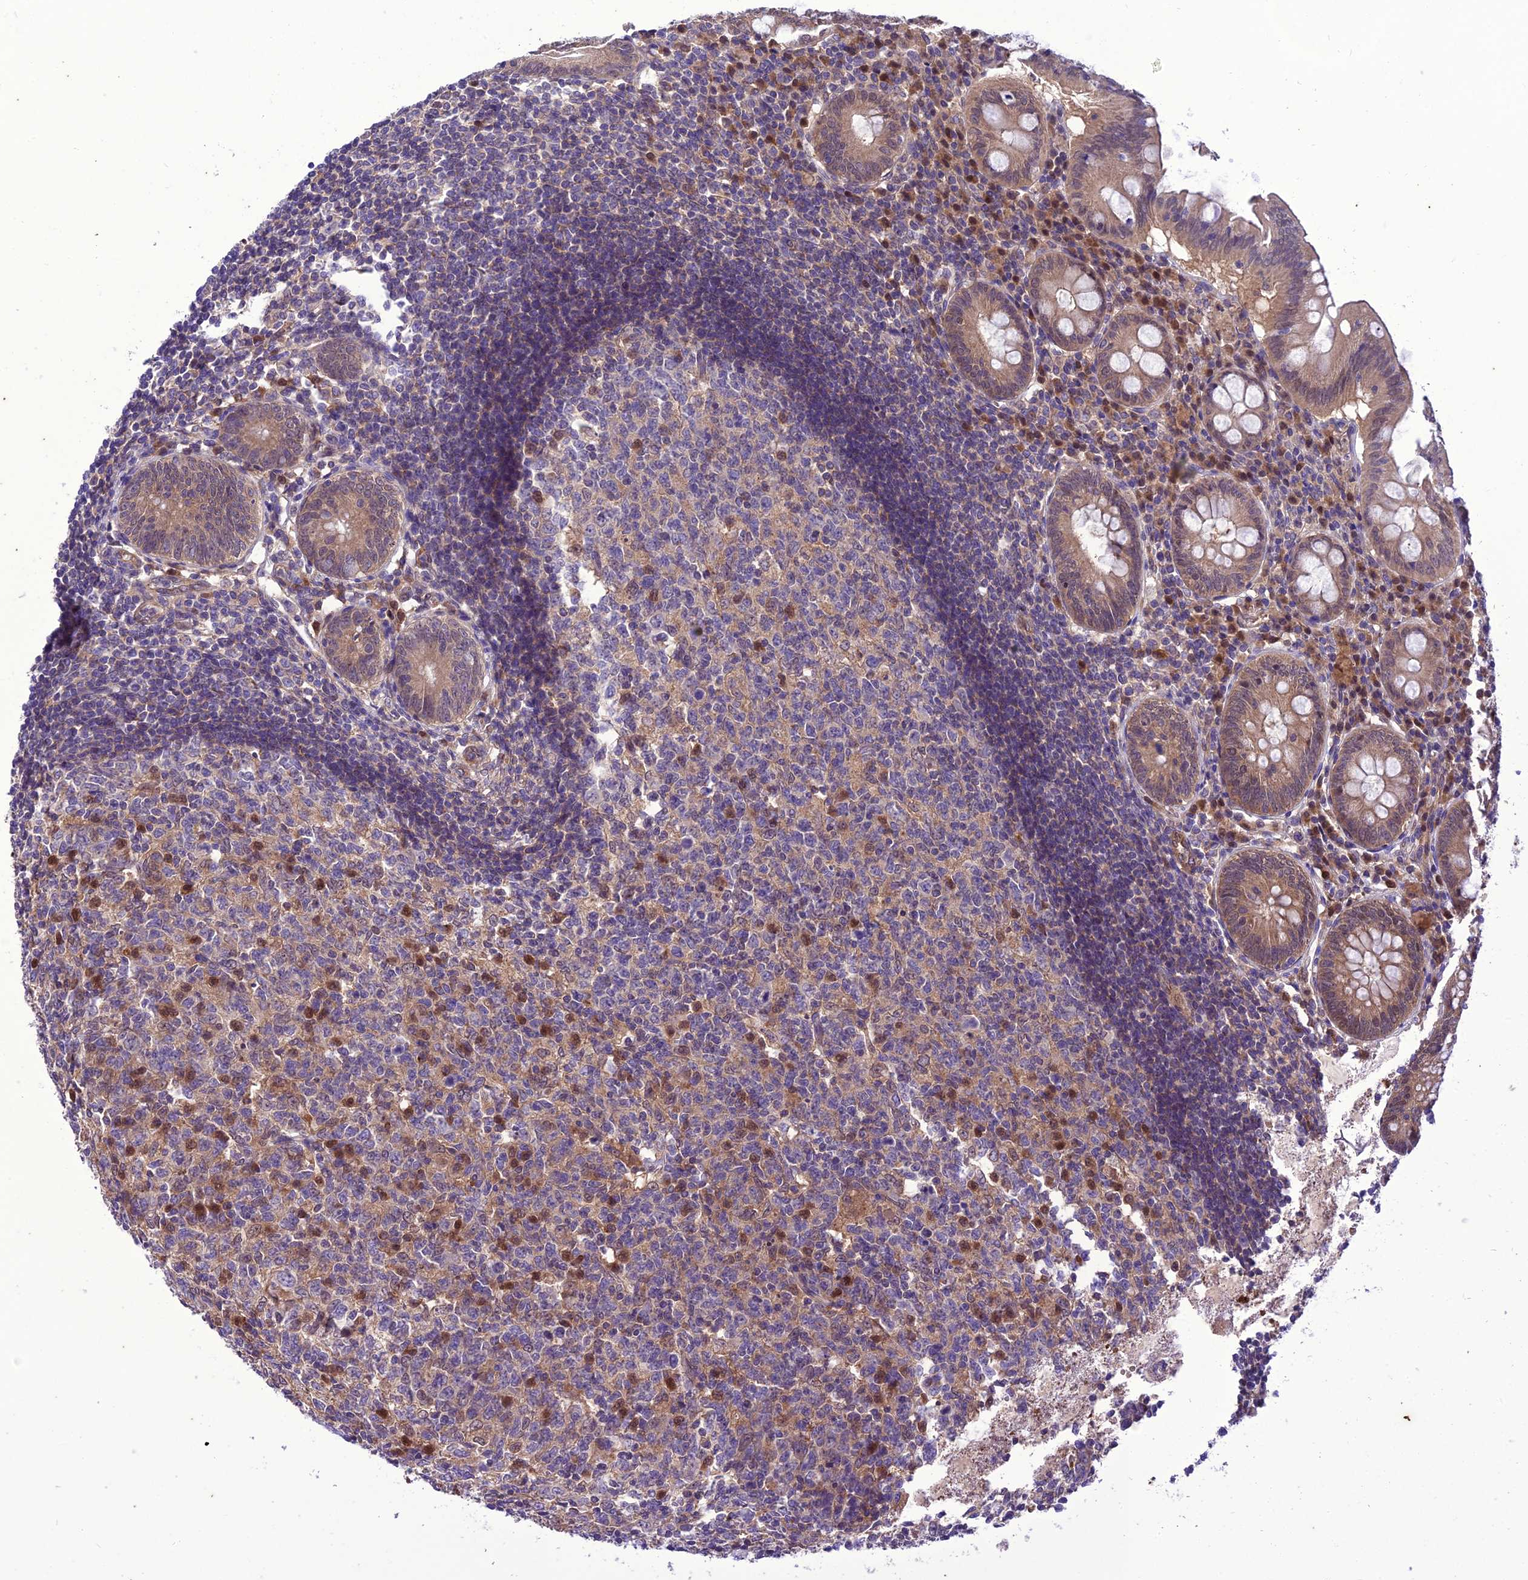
{"staining": {"intensity": "weak", "quantity": "25%-75%", "location": "cytoplasmic/membranous,nuclear"}, "tissue": "appendix", "cell_type": "Glandular cells", "image_type": "normal", "snomed": [{"axis": "morphology", "description": "Normal tissue, NOS"}, {"axis": "topography", "description": "Appendix"}], "caption": "This image shows immunohistochemistry staining of normal appendix, with low weak cytoplasmic/membranous,nuclear staining in approximately 25%-75% of glandular cells.", "gene": "BORCS6", "patient": {"sex": "female", "age": 54}}